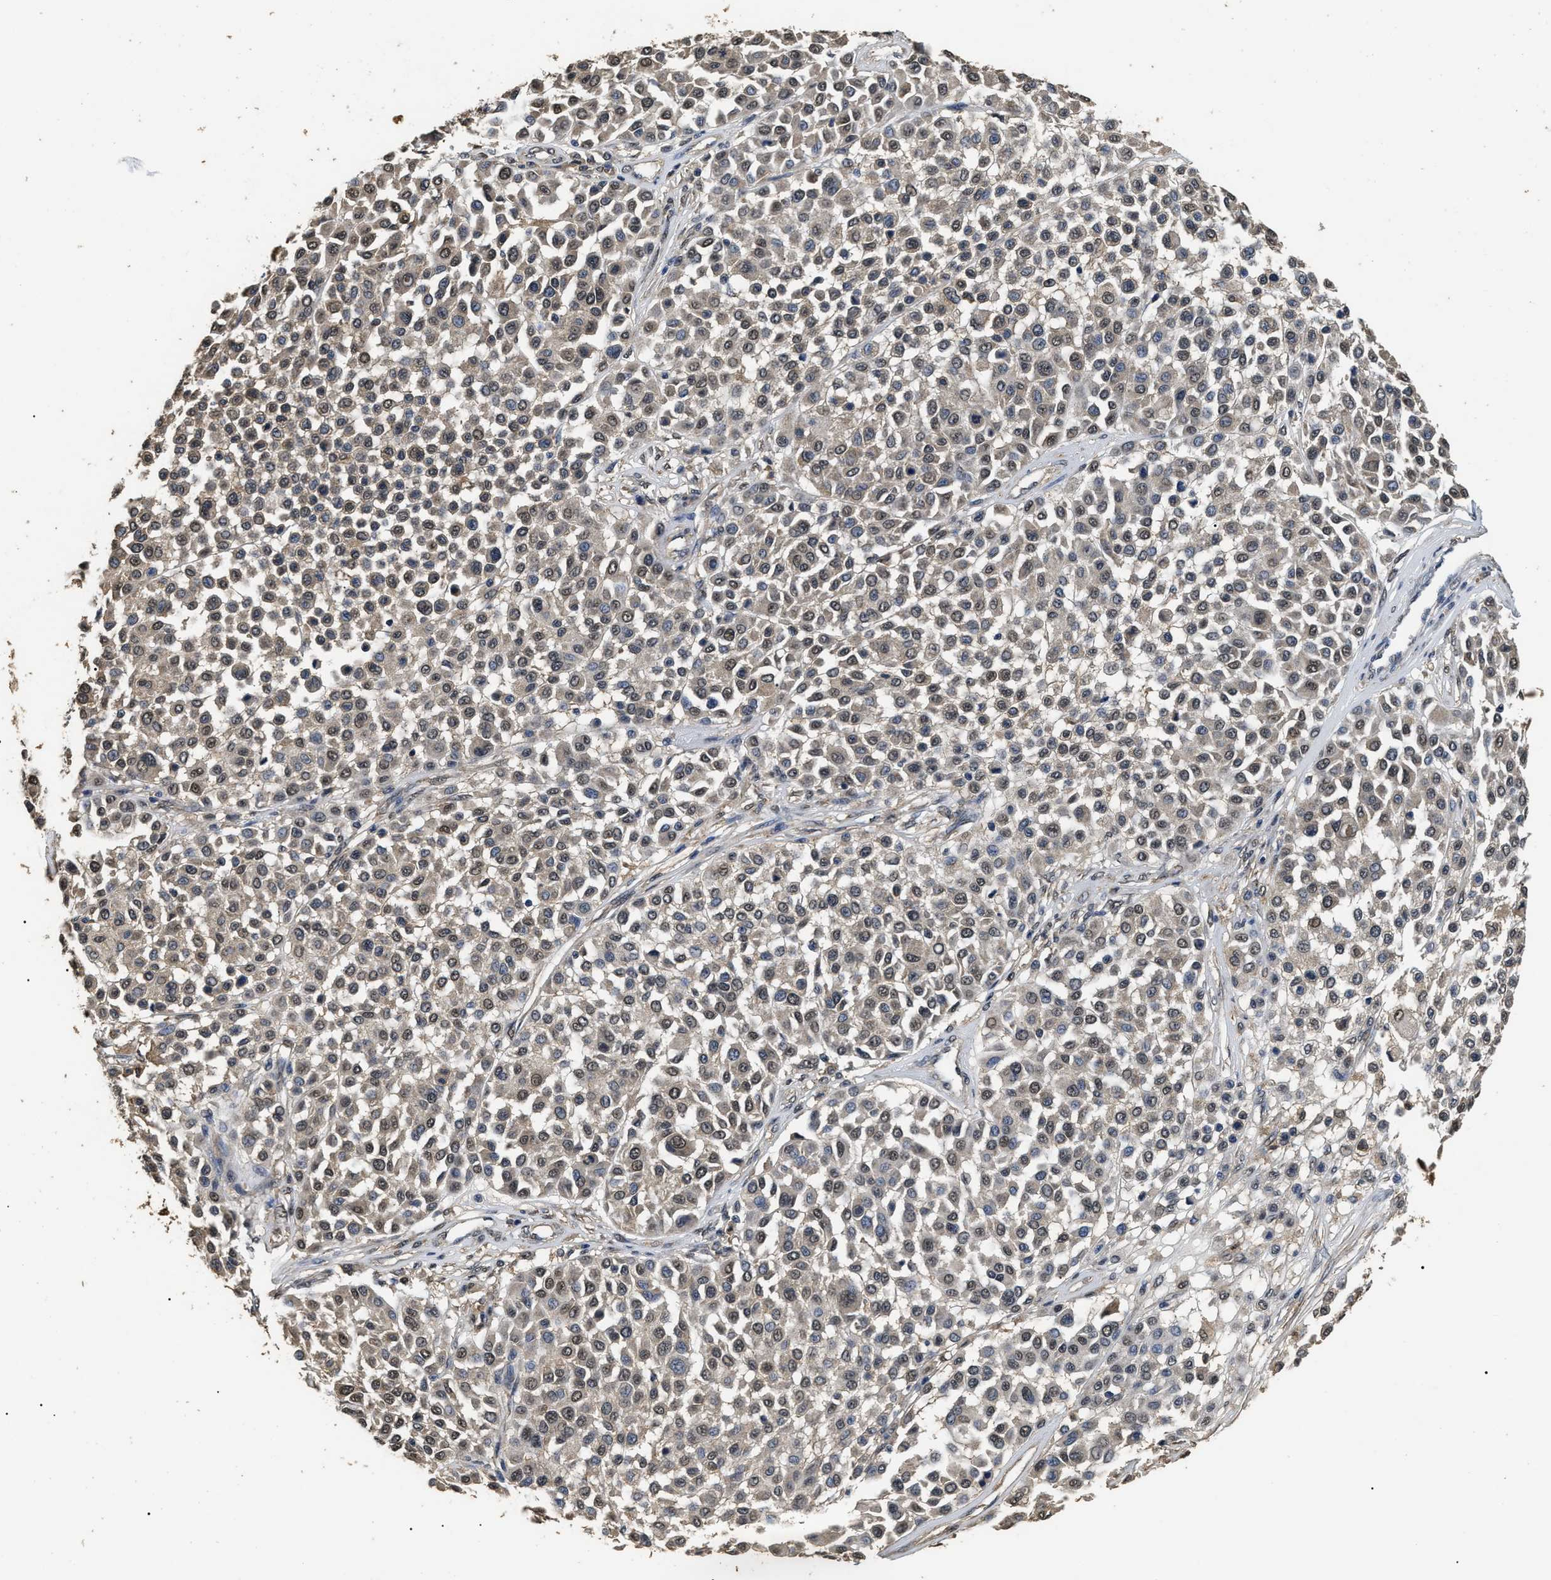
{"staining": {"intensity": "weak", "quantity": ">75%", "location": "cytoplasmic/membranous,nuclear"}, "tissue": "melanoma", "cell_type": "Tumor cells", "image_type": "cancer", "snomed": [{"axis": "morphology", "description": "Malignant melanoma, Metastatic site"}, {"axis": "topography", "description": "Soft tissue"}], "caption": "Melanoma stained with a protein marker shows weak staining in tumor cells.", "gene": "PSMD8", "patient": {"sex": "male", "age": 41}}